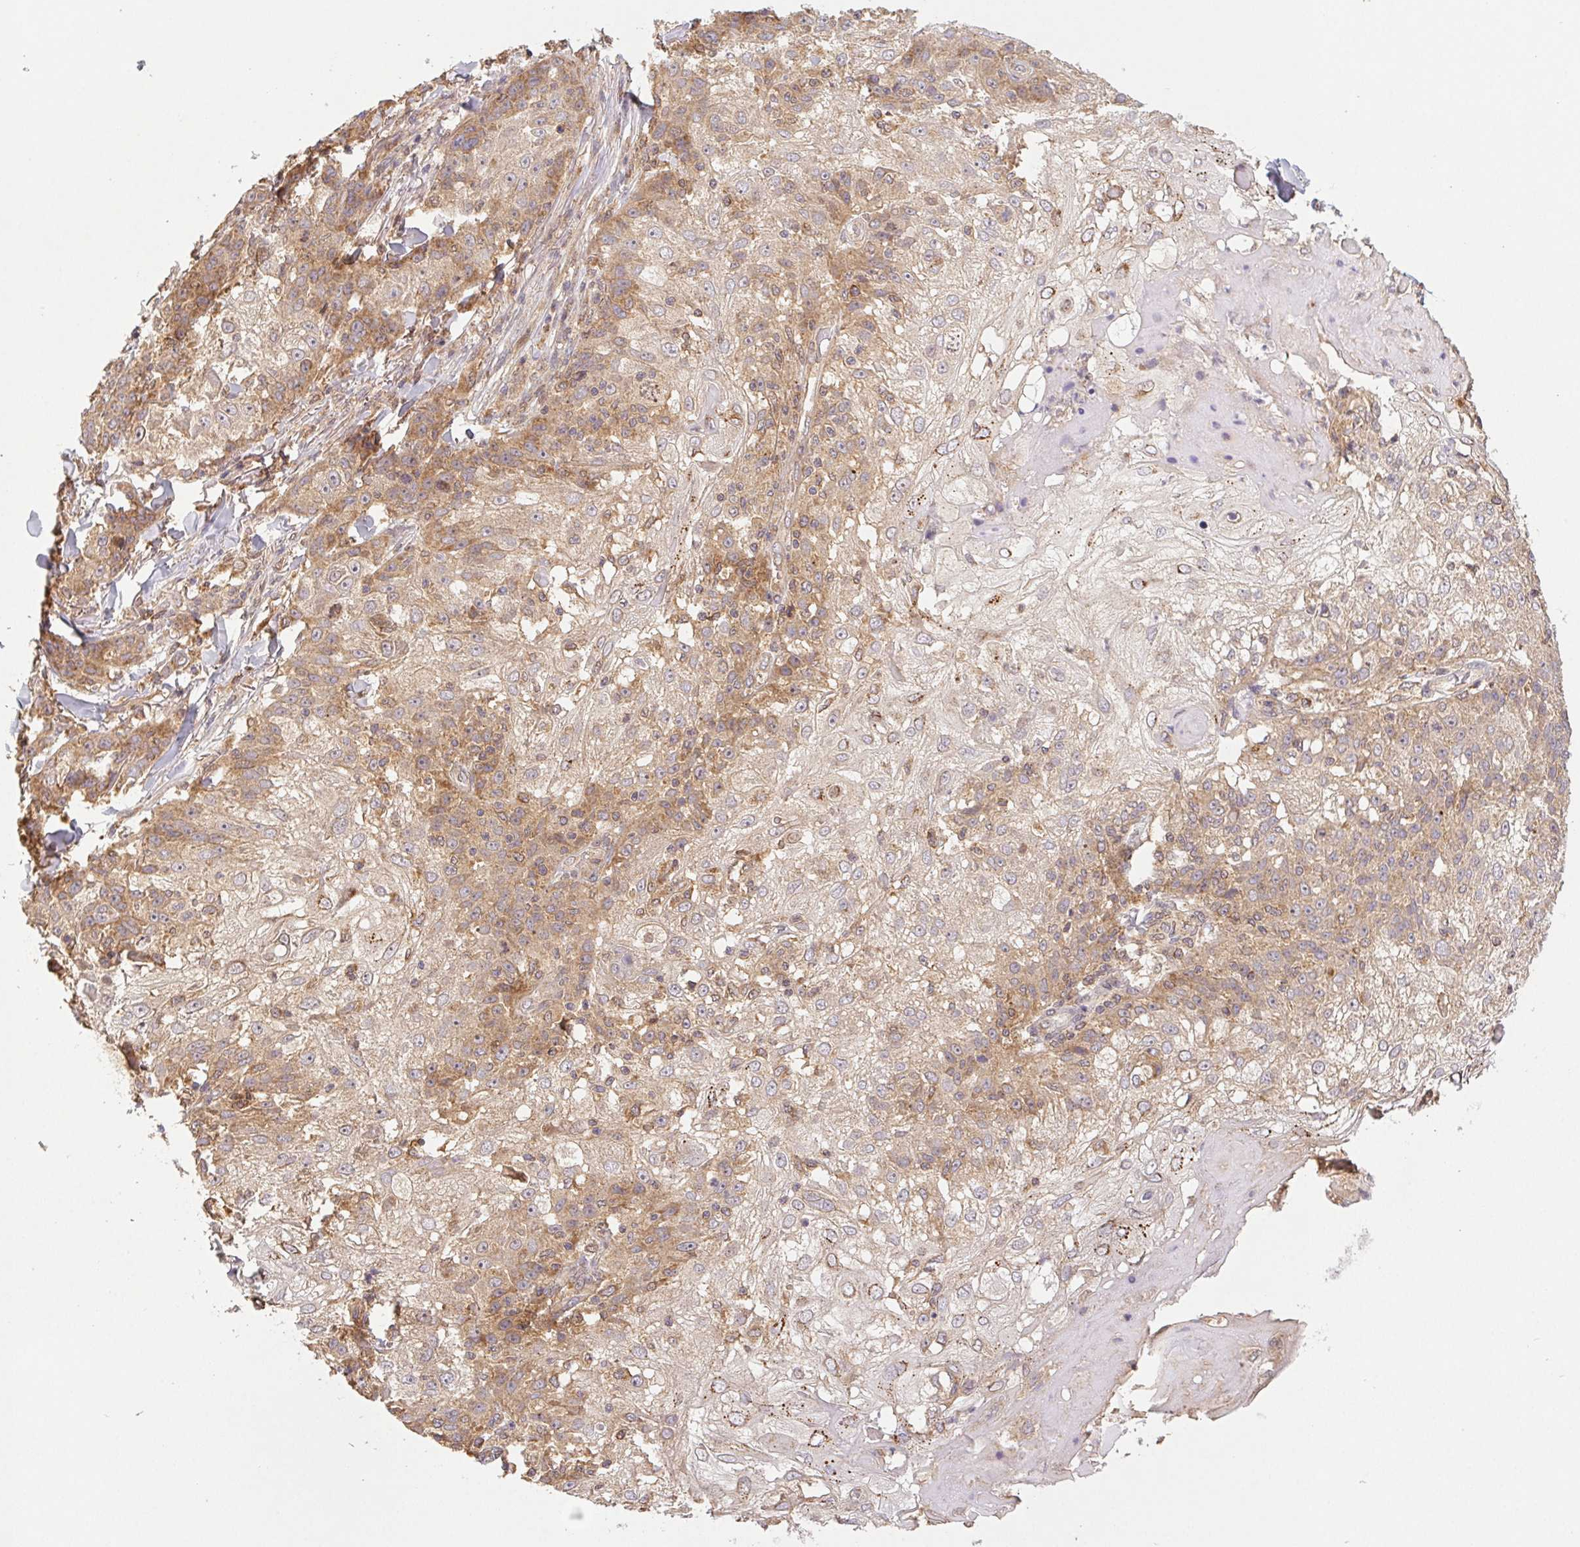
{"staining": {"intensity": "moderate", "quantity": "25%-75%", "location": "cytoplasmic/membranous"}, "tissue": "skin cancer", "cell_type": "Tumor cells", "image_type": "cancer", "snomed": [{"axis": "morphology", "description": "Normal tissue, NOS"}, {"axis": "morphology", "description": "Squamous cell carcinoma, NOS"}, {"axis": "topography", "description": "Skin"}], "caption": "Immunohistochemistry (IHC) photomicrograph of skin squamous cell carcinoma stained for a protein (brown), which shows medium levels of moderate cytoplasmic/membranous positivity in about 25%-75% of tumor cells.", "gene": "MTHFD1", "patient": {"sex": "female", "age": 83}}